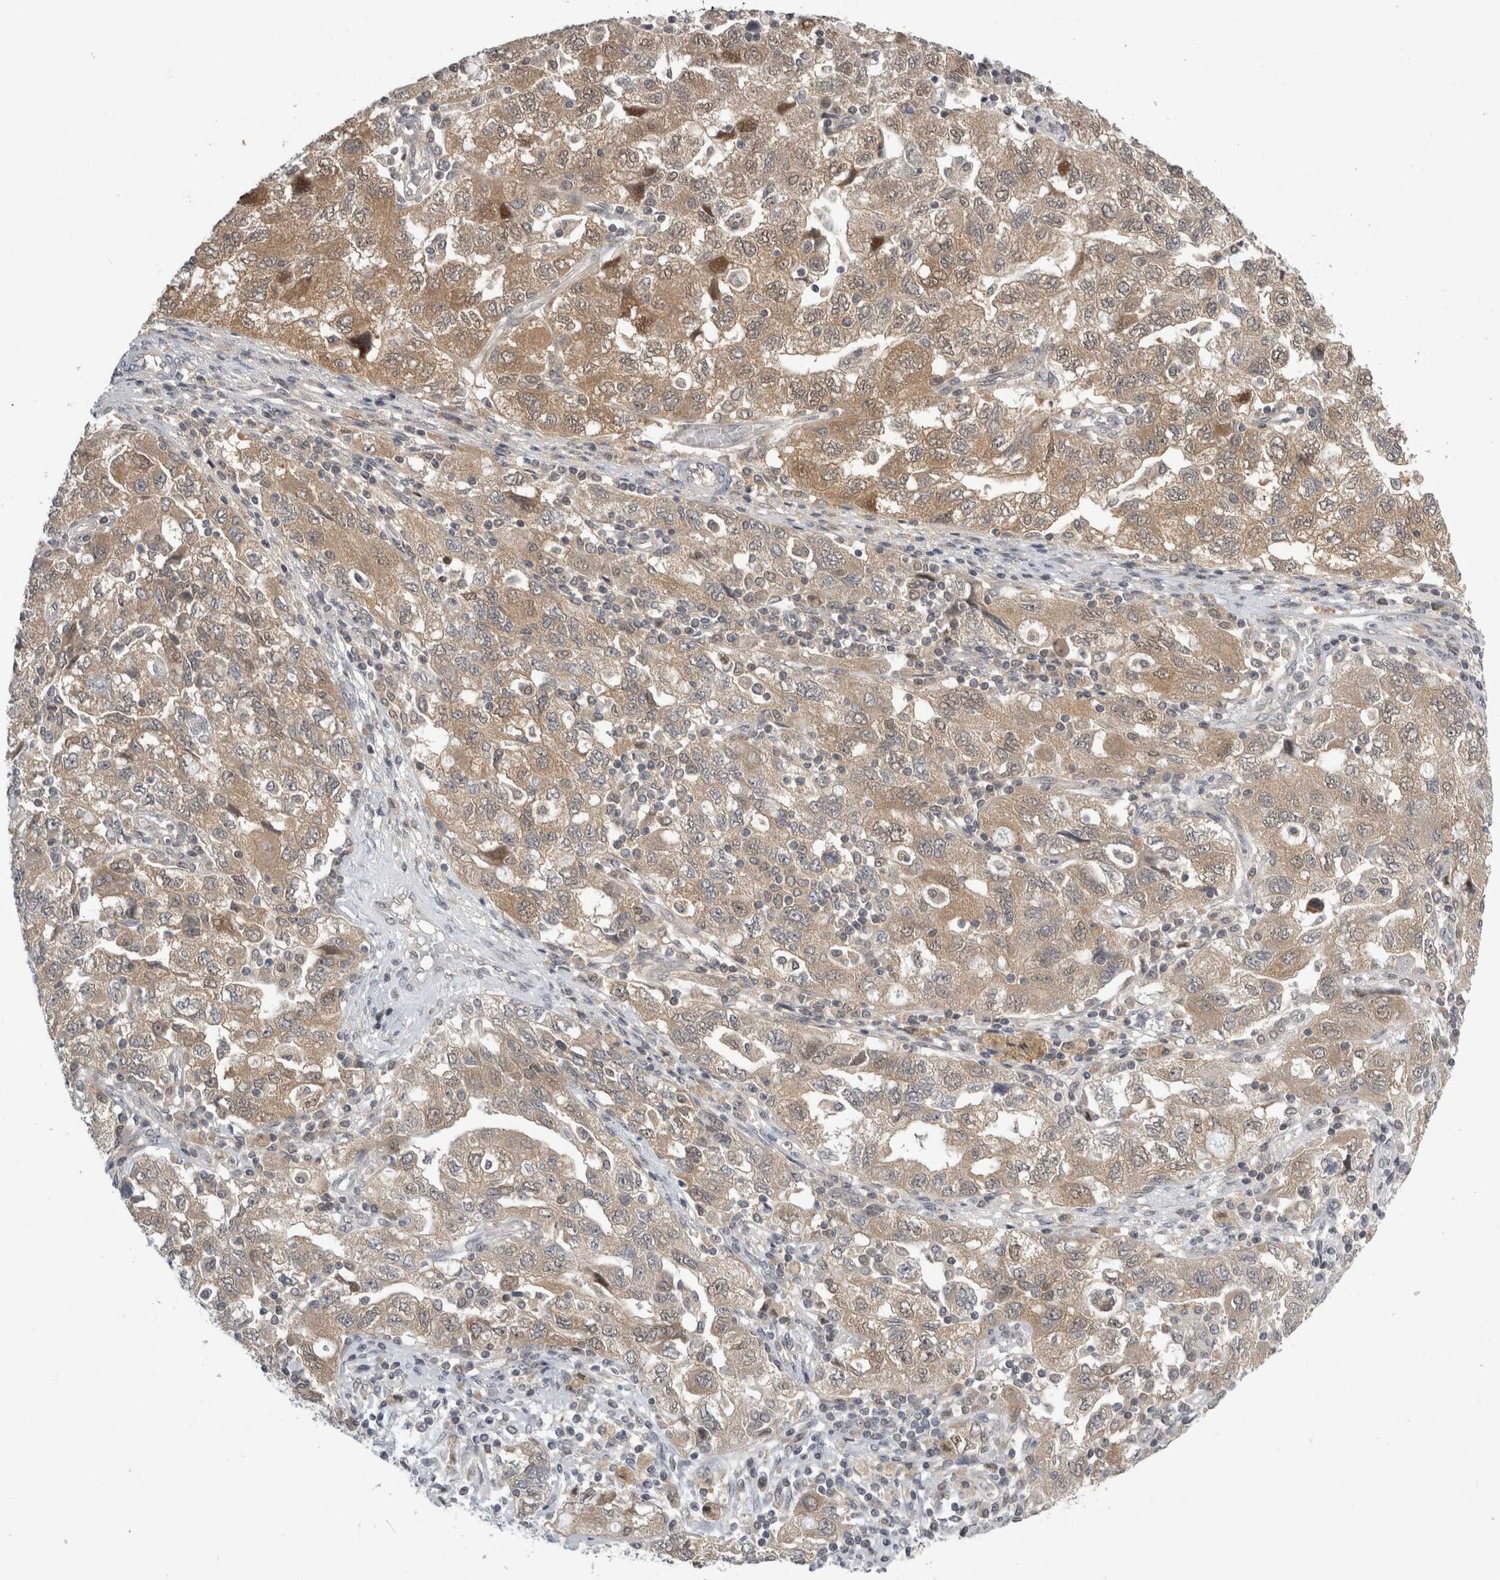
{"staining": {"intensity": "moderate", "quantity": "25%-75%", "location": "cytoplasmic/membranous,nuclear"}, "tissue": "ovarian cancer", "cell_type": "Tumor cells", "image_type": "cancer", "snomed": [{"axis": "morphology", "description": "Carcinoma, NOS"}, {"axis": "morphology", "description": "Cystadenocarcinoma, serous, NOS"}, {"axis": "topography", "description": "Ovary"}], "caption": "Ovarian cancer was stained to show a protein in brown. There is medium levels of moderate cytoplasmic/membranous and nuclear positivity in approximately 25%-75% of tumor cells.", "gene": "PSMB2", "patient": {"sex": "female", "age": 69}}